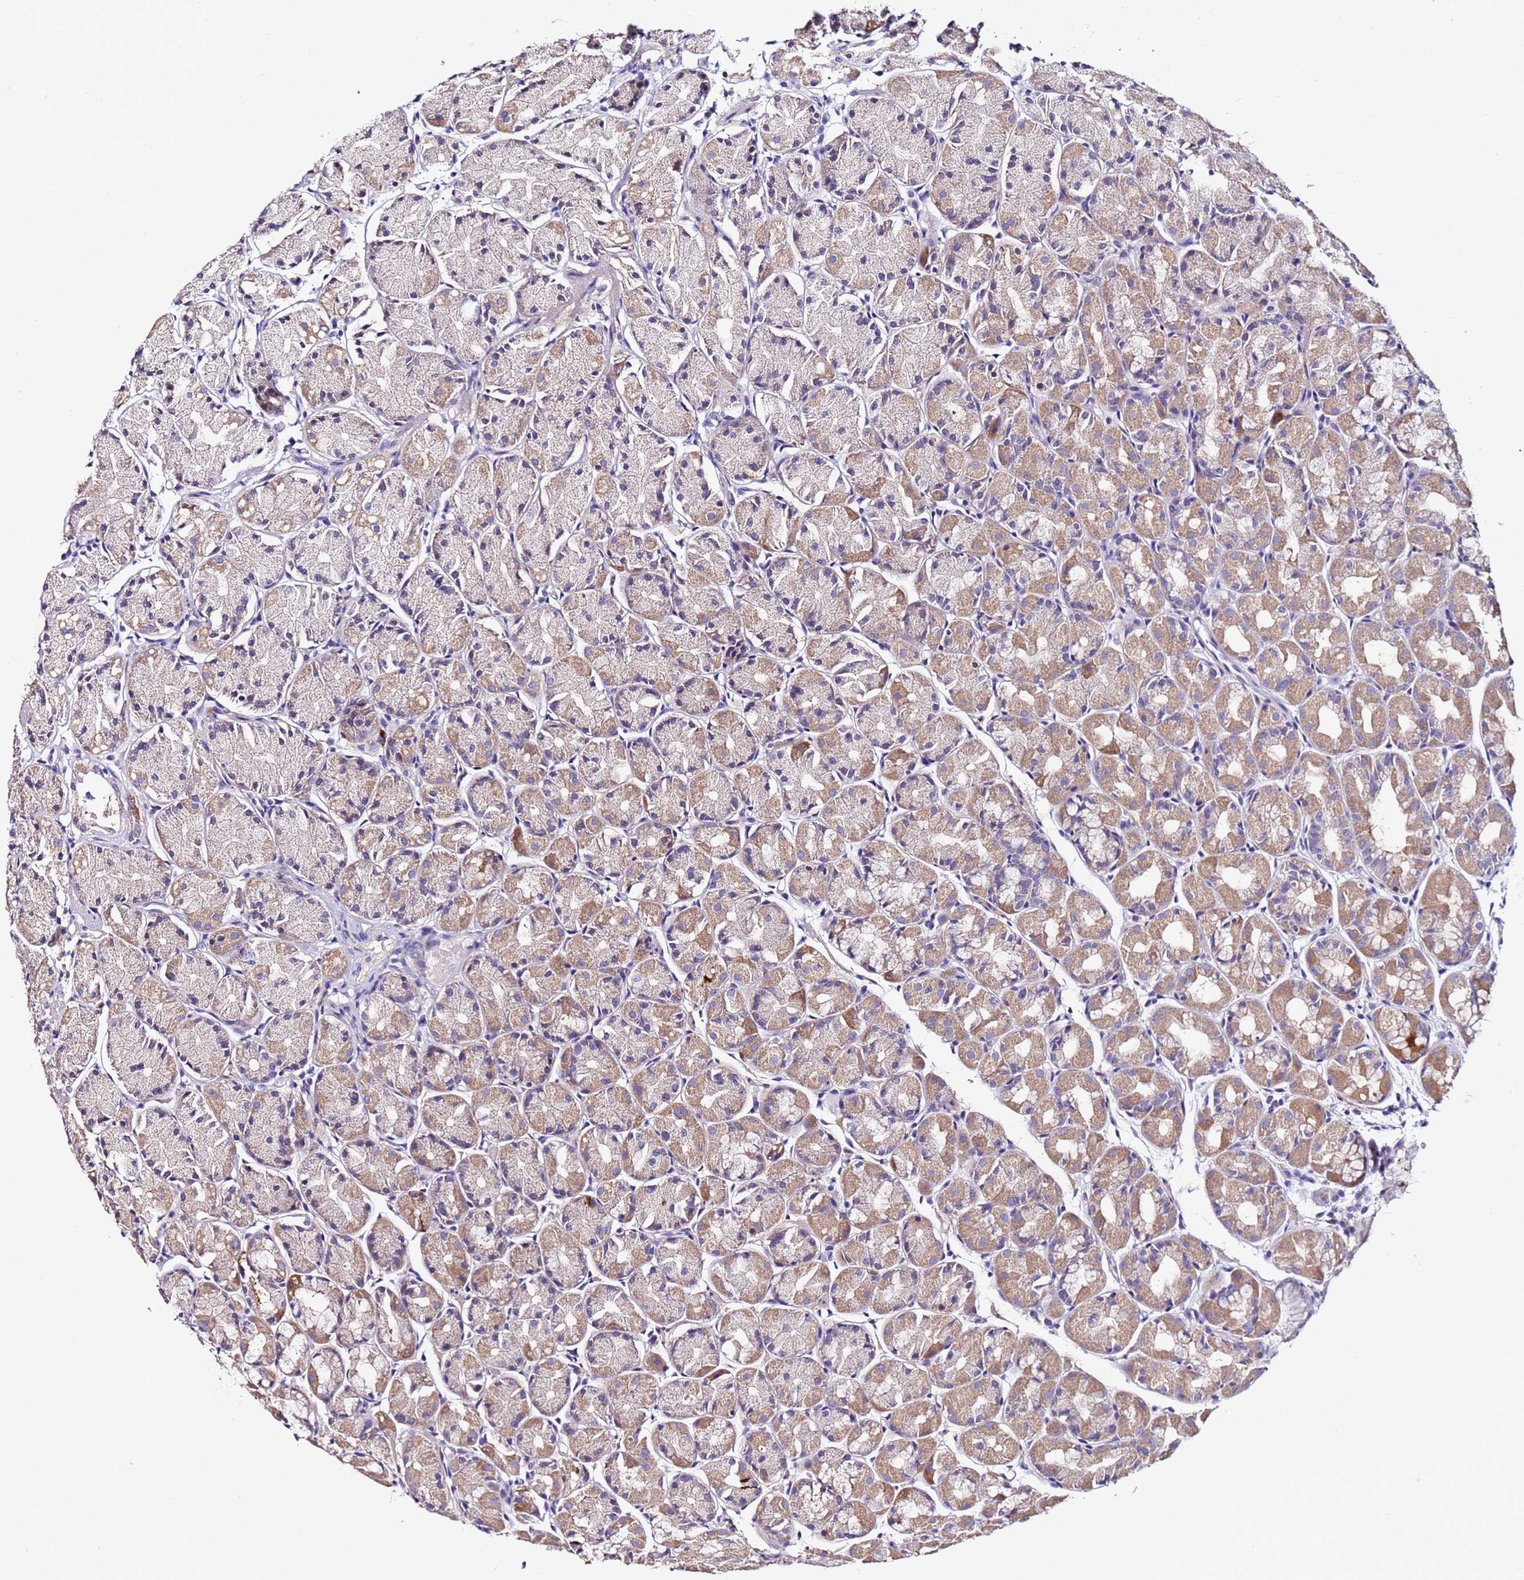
{"staining": {"intensity": "moderate", "quantity": "25%-75%", "location": "cytoplasmic/membranous"}, "tissue": "stomach", "cell_type": "Glandular cells", "image_type": "normal", "snomed": [{"axis": "morphology", "description": "Normal tissue, NOS"}, {"axis": "topography", "description": "Stomach, upper"}], "caption": "Immunohistochemistry (DAB) staining of unremarkable human stomach shows moderate cytoplasmic/membranous protein staining in about 25%-75% of glandular cells.", "gene": "MYBPC3", "patient": {"sex": "male", "age": 47}}